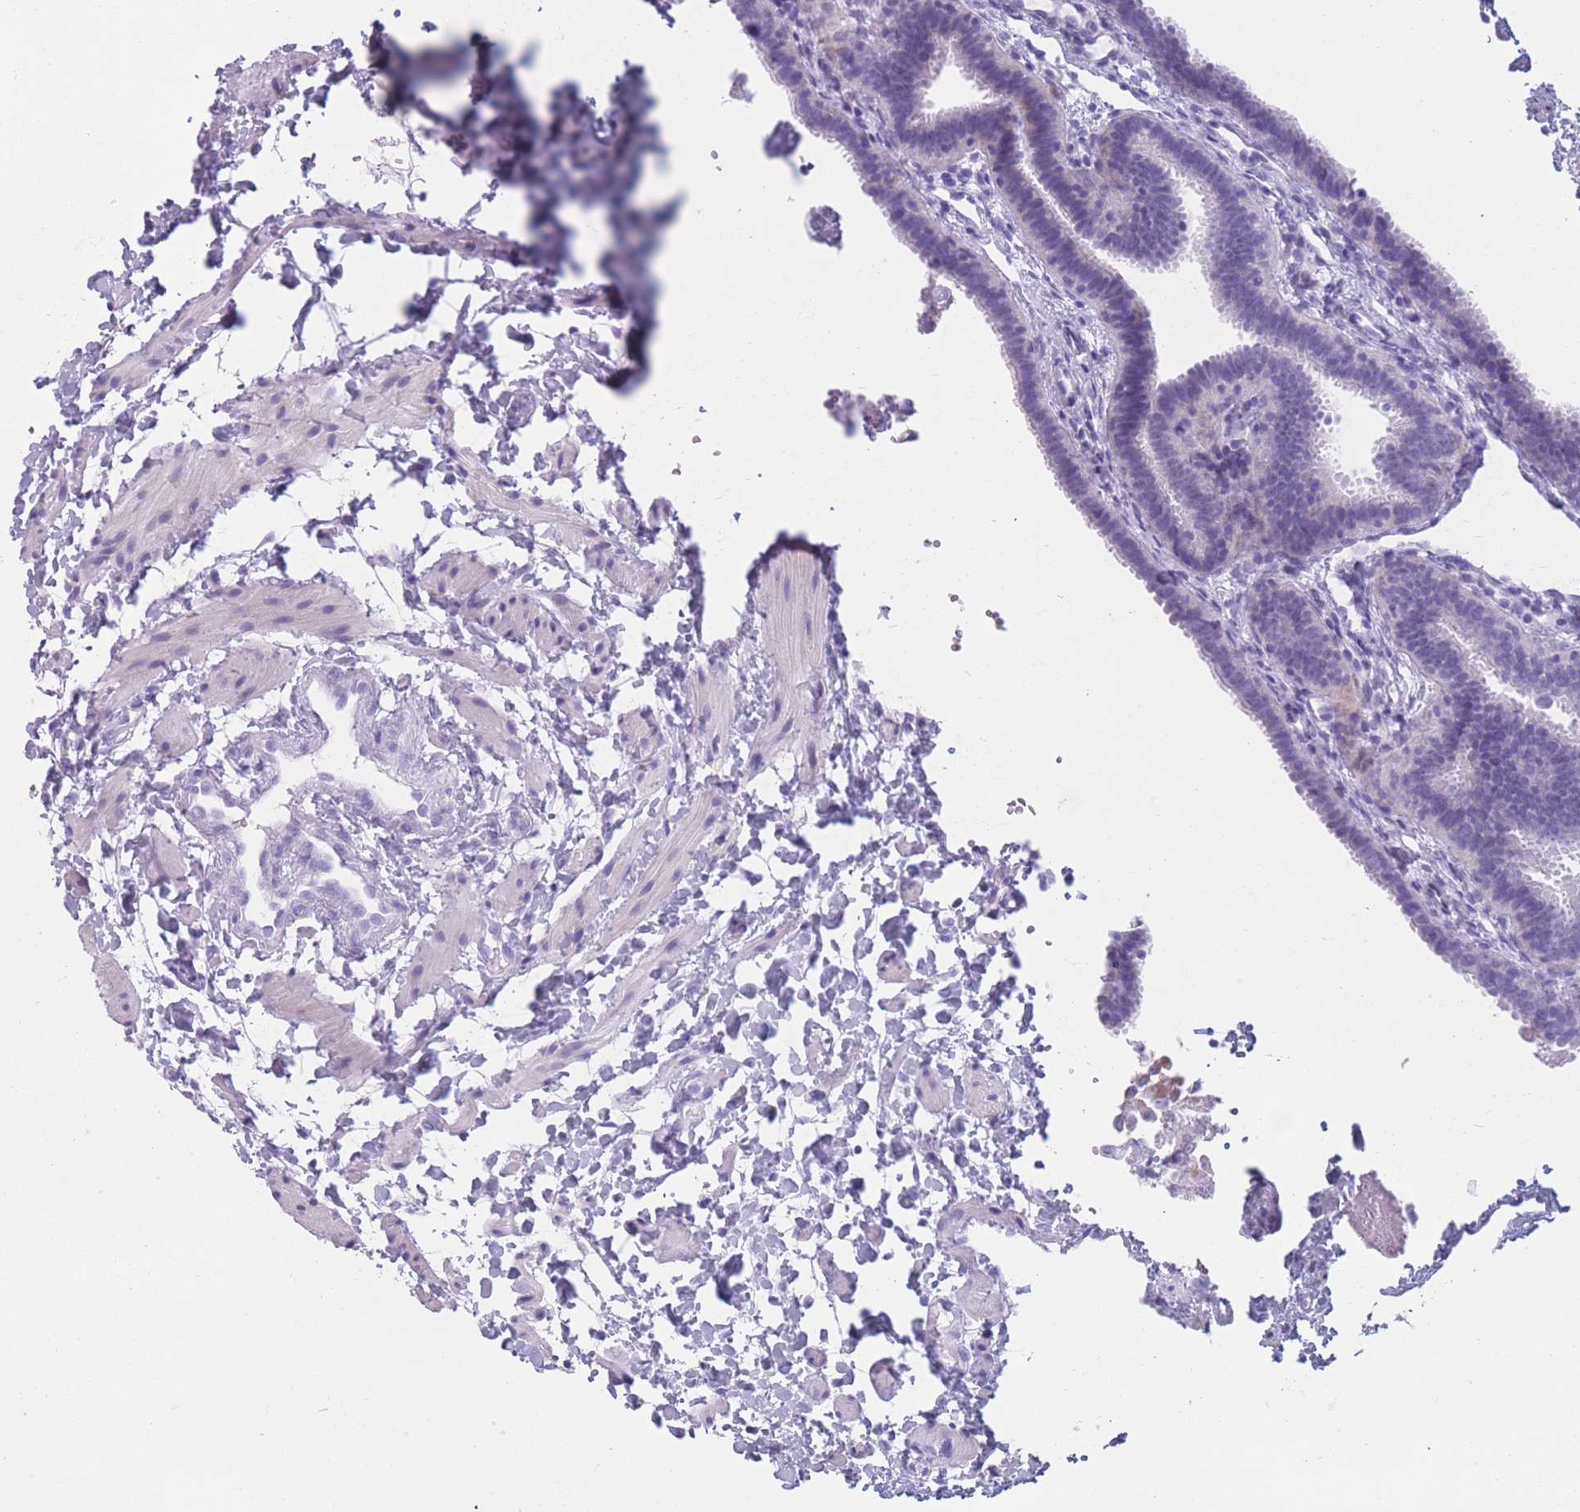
{"staining": {"intensity": "negative", "quantity": "none", "location": "none"}, "tissue": "fallopian tube", "cell_type": "Glandular cells", "image_type": "normal", "snomed": [{"axis": "morphology", "description": "Normal tissue, NOS"}, {"axis": "topography", "description": "Fallopian tube"}], "caption": "This is an immunohistochemistry micrograph of normal human fallopian tube. There is no staining in glandular cells.", "gene": "COL27A1", "patient": {"sex": "female", "age": 37}}